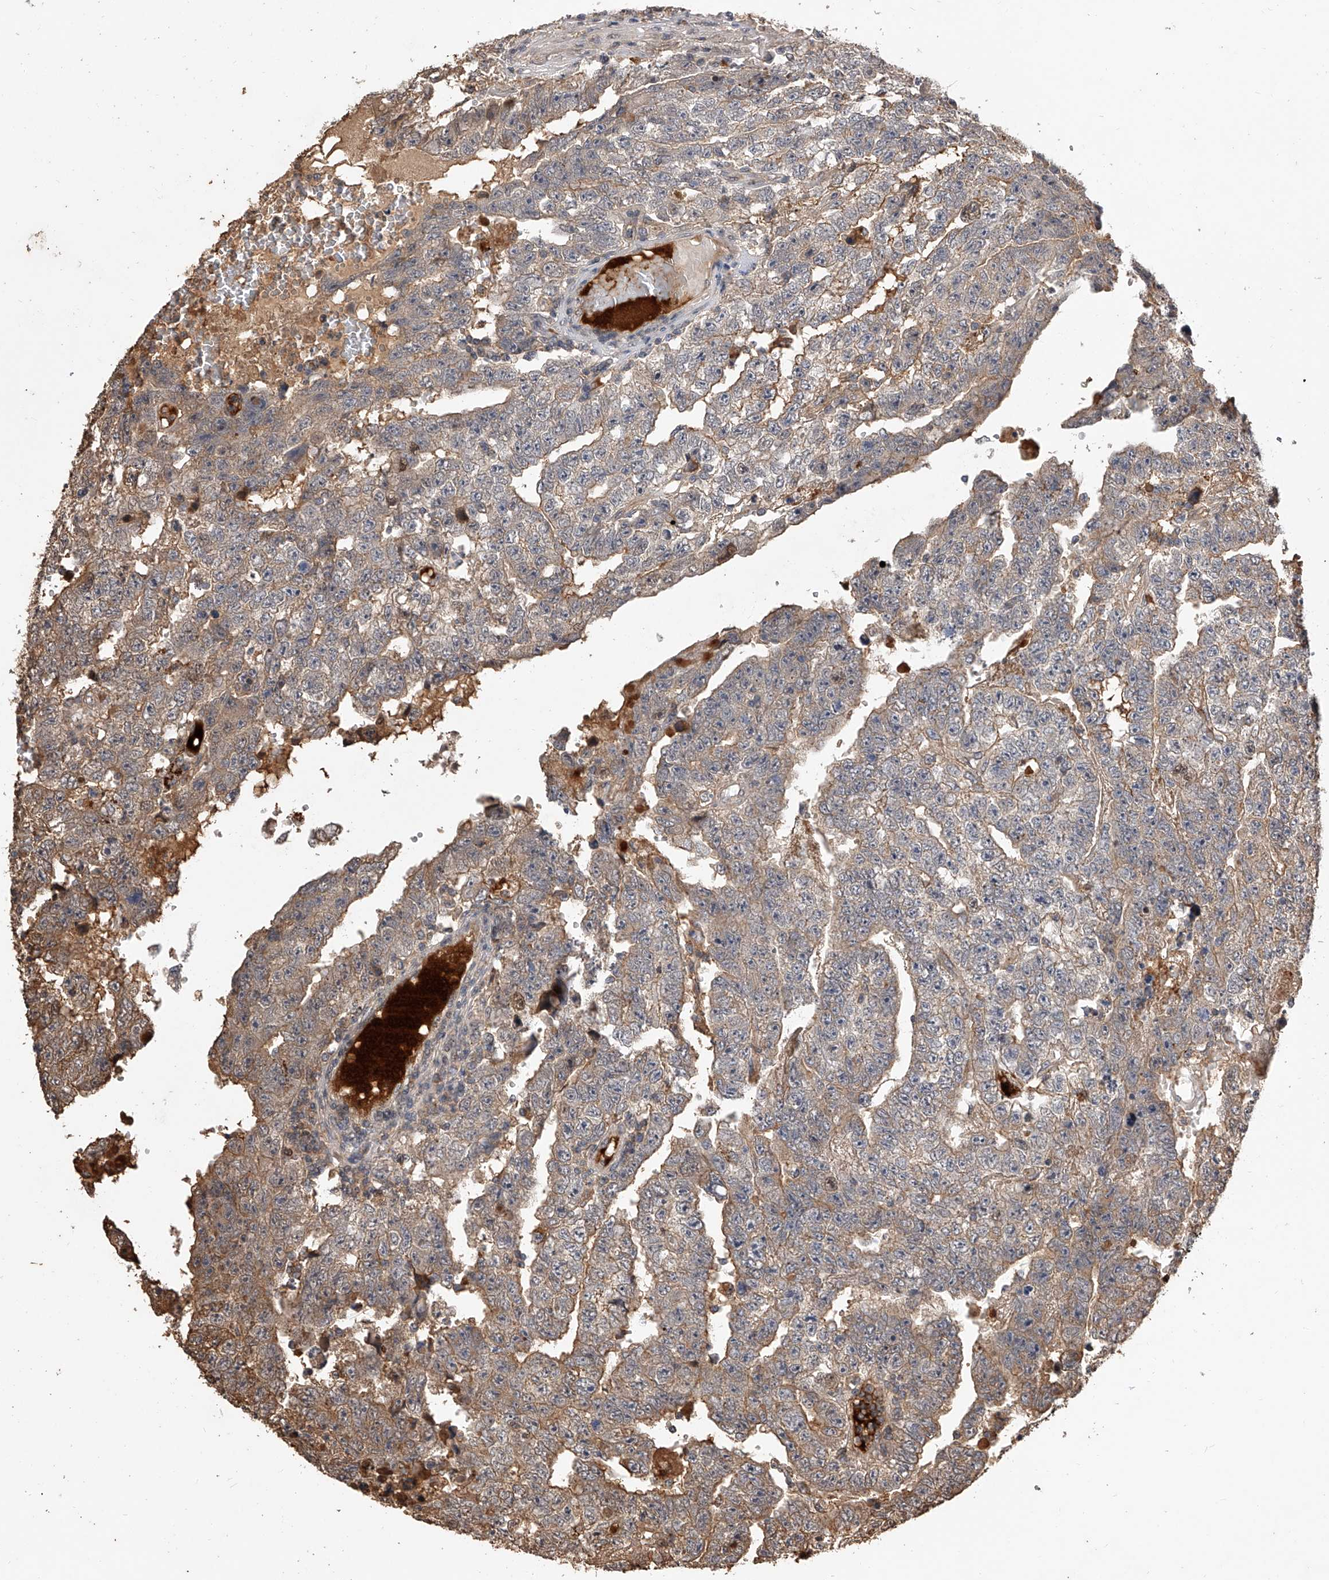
{"staining": {"intensity": "weak", "quantity": "25%-75%", "location": "cytoplasmic/membranous"}, "tissue": "testis cancer", "cell_type": "Tumor cells", "image_type": "cancer", "snomed": [{"axis": "morphology", "description": "Carcinoma, Embryonal, NOS"}, {"axis": "topography", "description": "Testis"}], "caption": "Weak cytoplasmic/membranous positivity is identified in about 25%-75% of tumor cells in testis cancer (embryonal carcinoma). (IHC, brightfield microscopy, high magnification).", "gene": "CFAP410", "patient": {"sex": "male", "age": 25}}